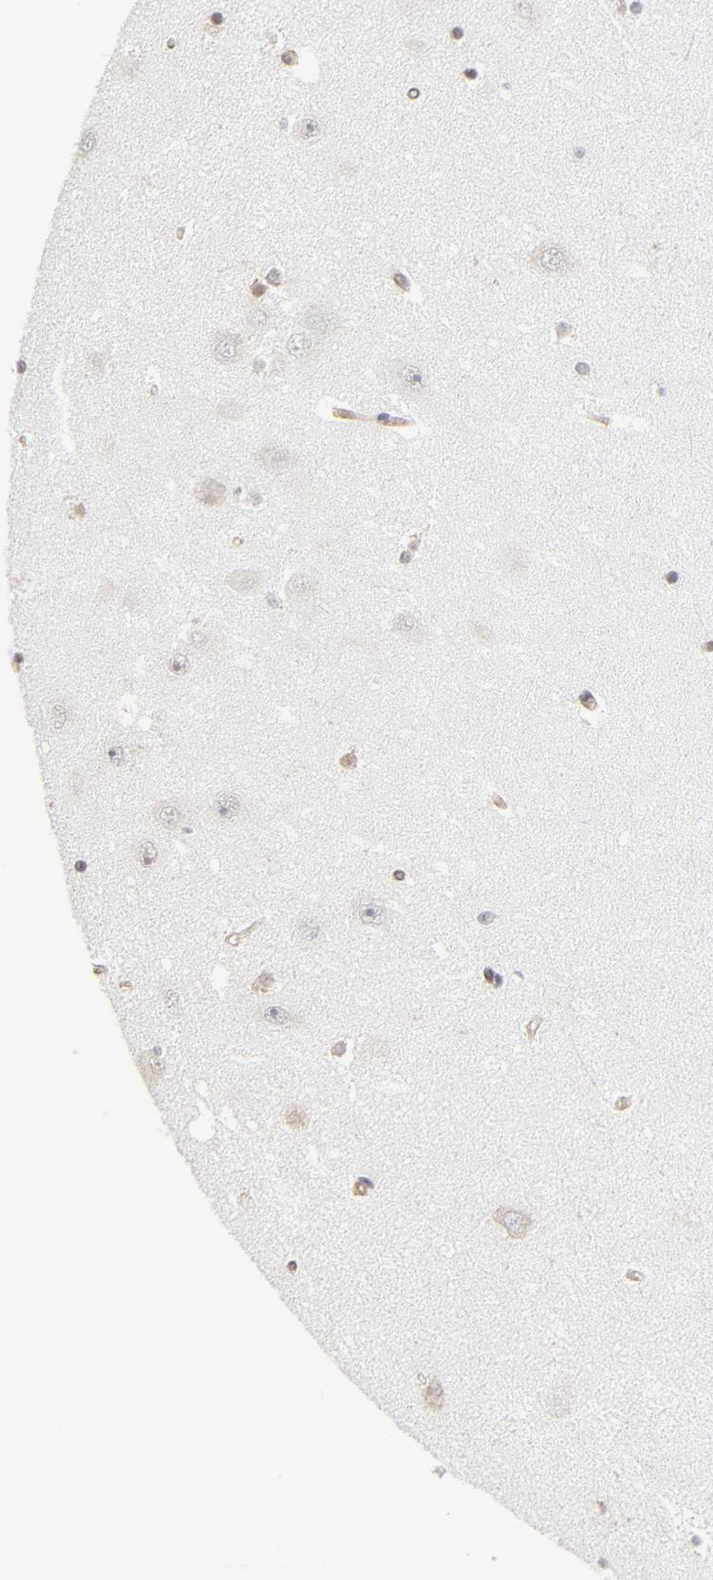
{"staining": {"intensity": "negative", "quantity": "none", "location": "none"}, "tissue": "hippocampus", "cell_type": "Glial cells", "image_type": "normal", "snomed": [{"axis": "morphology", "description": "Normal tissue, NOS"}, {"axis": "topography", "description": "Hippocampus"}], "caption": "Glial cells show no significant protein expression in benign hippocampus. (Immunohistochemistry, brightfield microscopy, high magnification).", "gene": "ITPR3", "patient": {"sex": "female", "age": 54}}